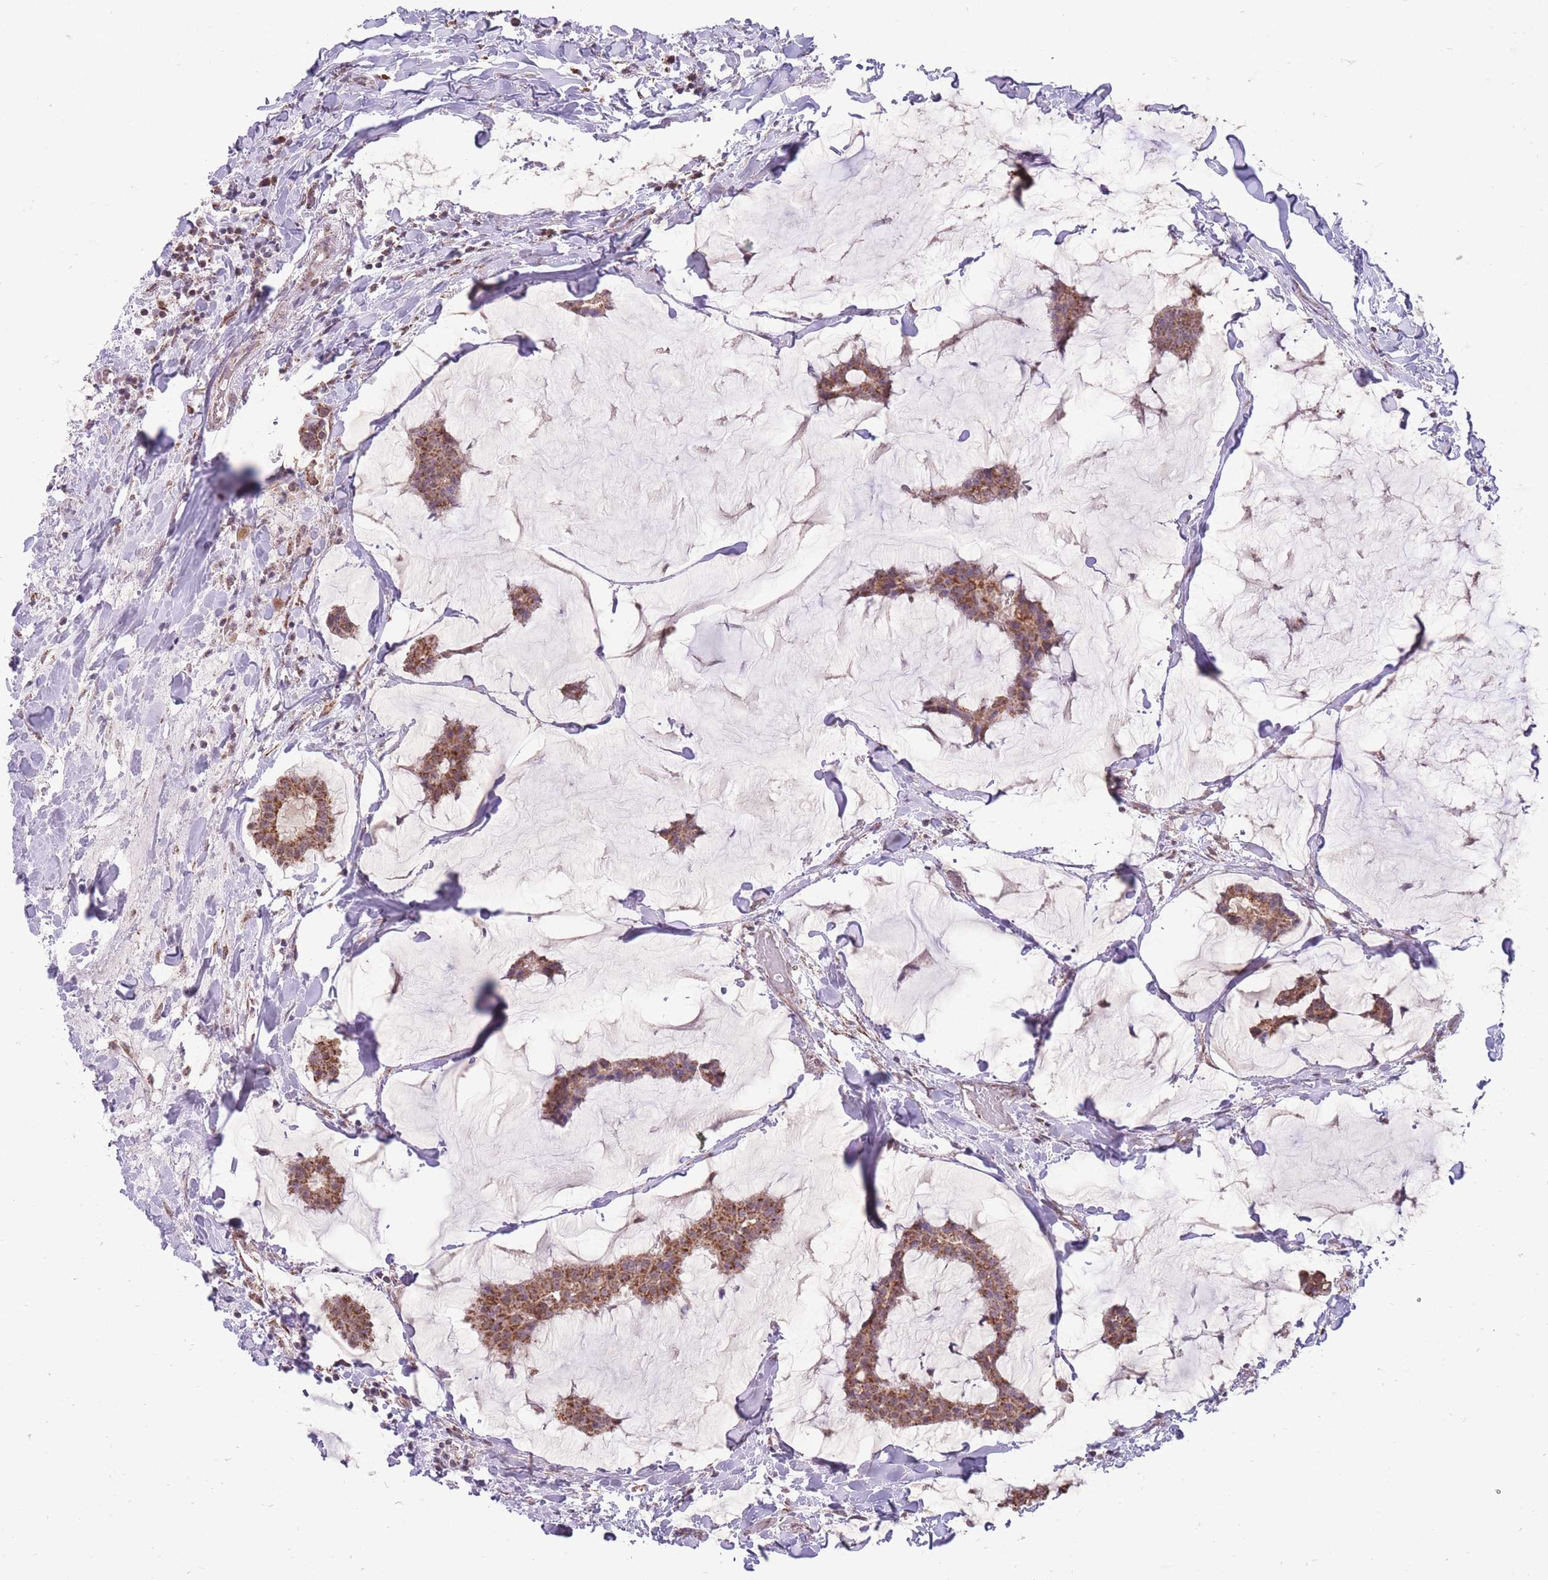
{"staining": {"intensity": "moderate", "quantity": ">75%", "location": "cytoplasmic/membranous"}, "tissue": "breast cancer", "cell_type": "Tumor cells", "image_type": "cancer", "snomed": [{"axis": "morphology", "description": "Duct carcinoma"}, {"axis": "topography", "description": "Breast"}], "caption": "Moderate cytoplasmic/membranous protein positivity is identified in about >75% of tumor cells in breast cancer. (DAB IHC, brown staining for protein, blue staining for nuclei).", "gene": "NELL1", "patient": {"sex": "female", "age": 93}}